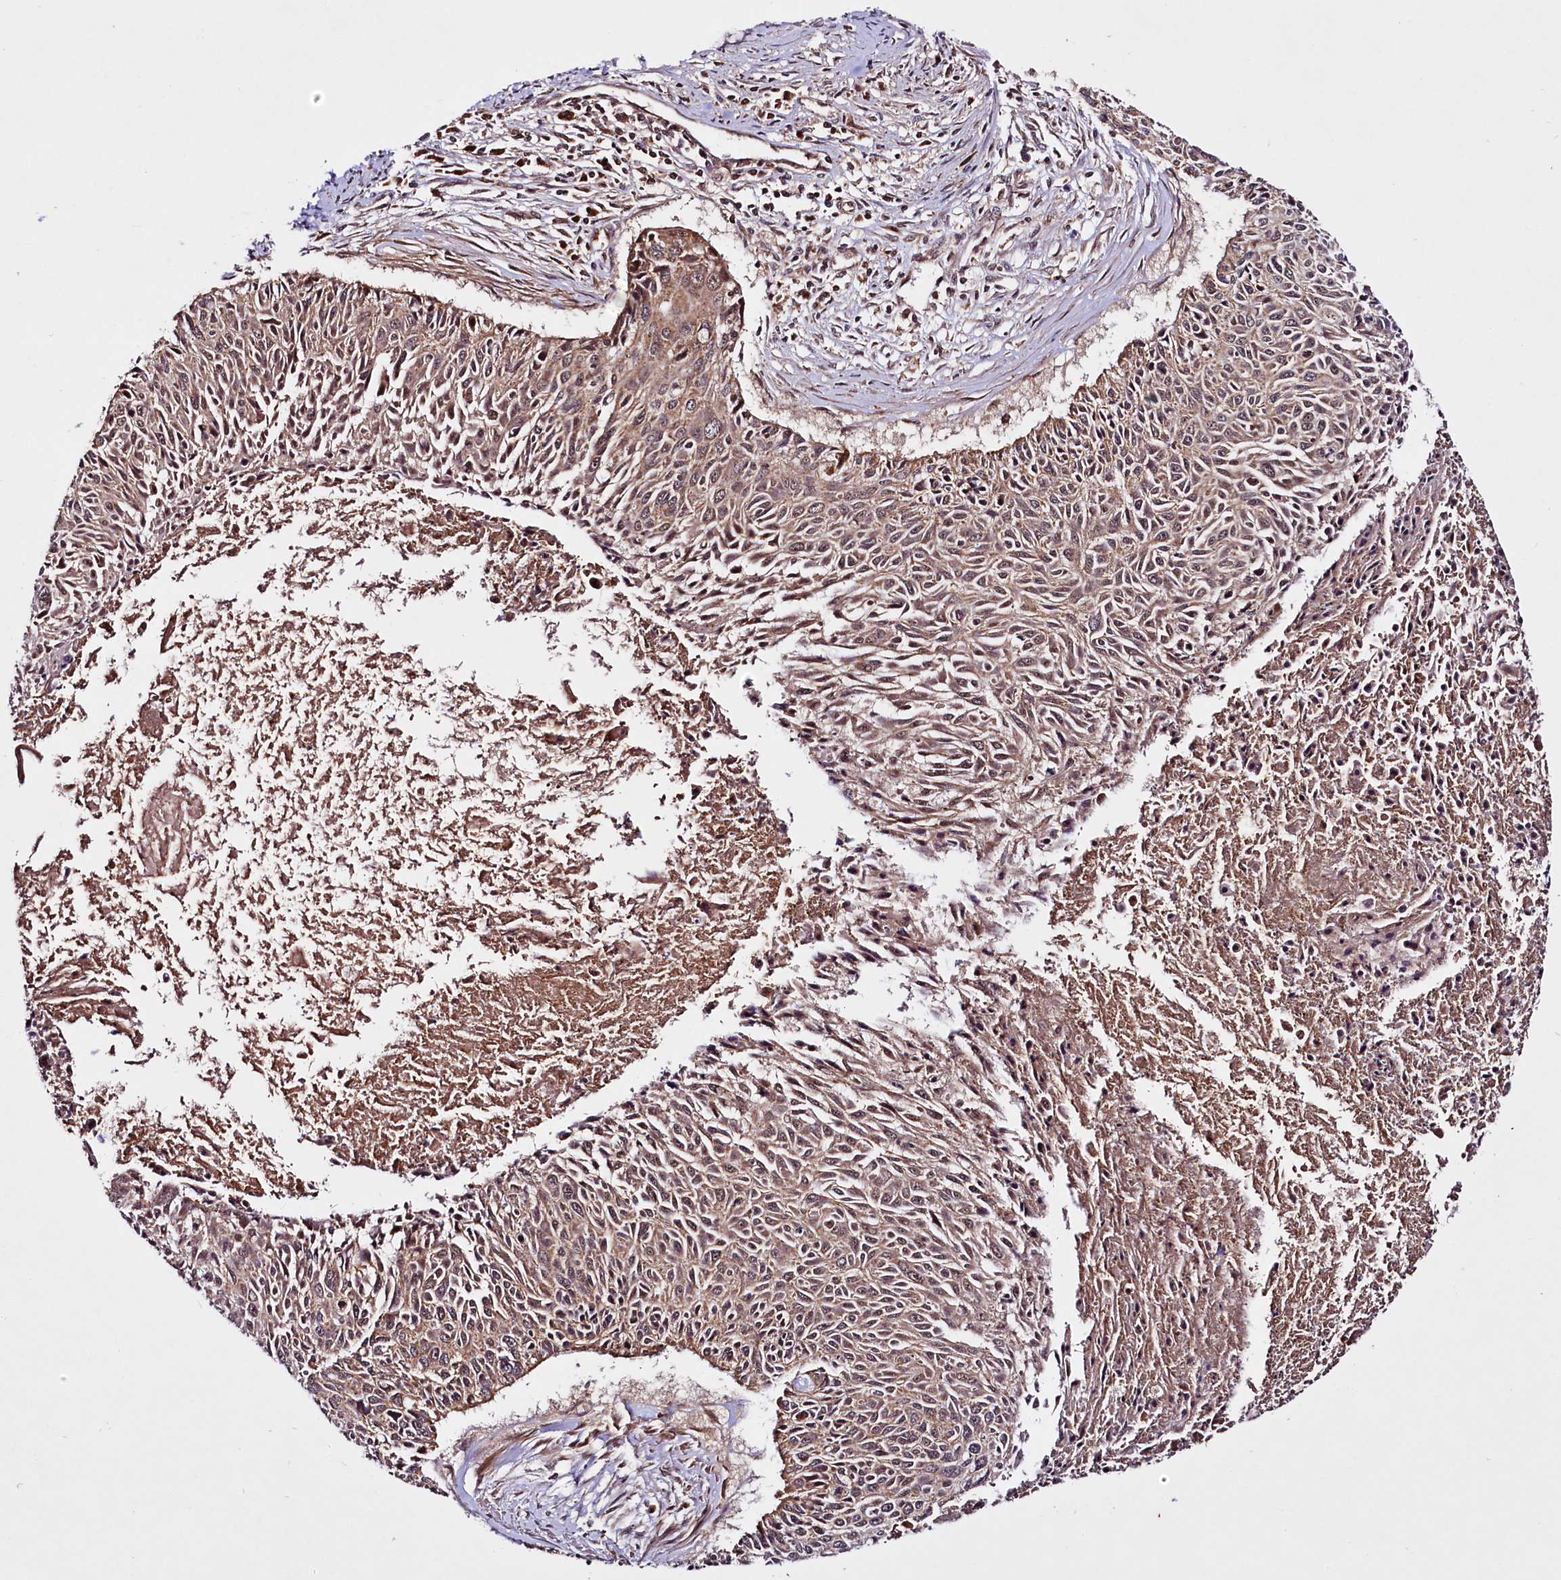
{"staining": {"intensity": "moderate", "quantity": ">75%", "location": "cytoplasmic/membranous,nuclear"}, "tissue": "cervical cancer", "cell_type": "Tumor cells", "image_type": "cancer", "snomed": [{"axis": "morphology", "description": "Squamous cell carcinoma, NOS"}, {"axis": "topography", "description": "Cervix"}], "caption": "Cervical squamous cell carcinoma was stained to show a protein in brown. There is medium levels of moderate cytoplasmic/membranous and nuclear expression in about >75% of tumor cells.", "gene": "UBE3A", "patient": {"sex": "female", "age": 55}}